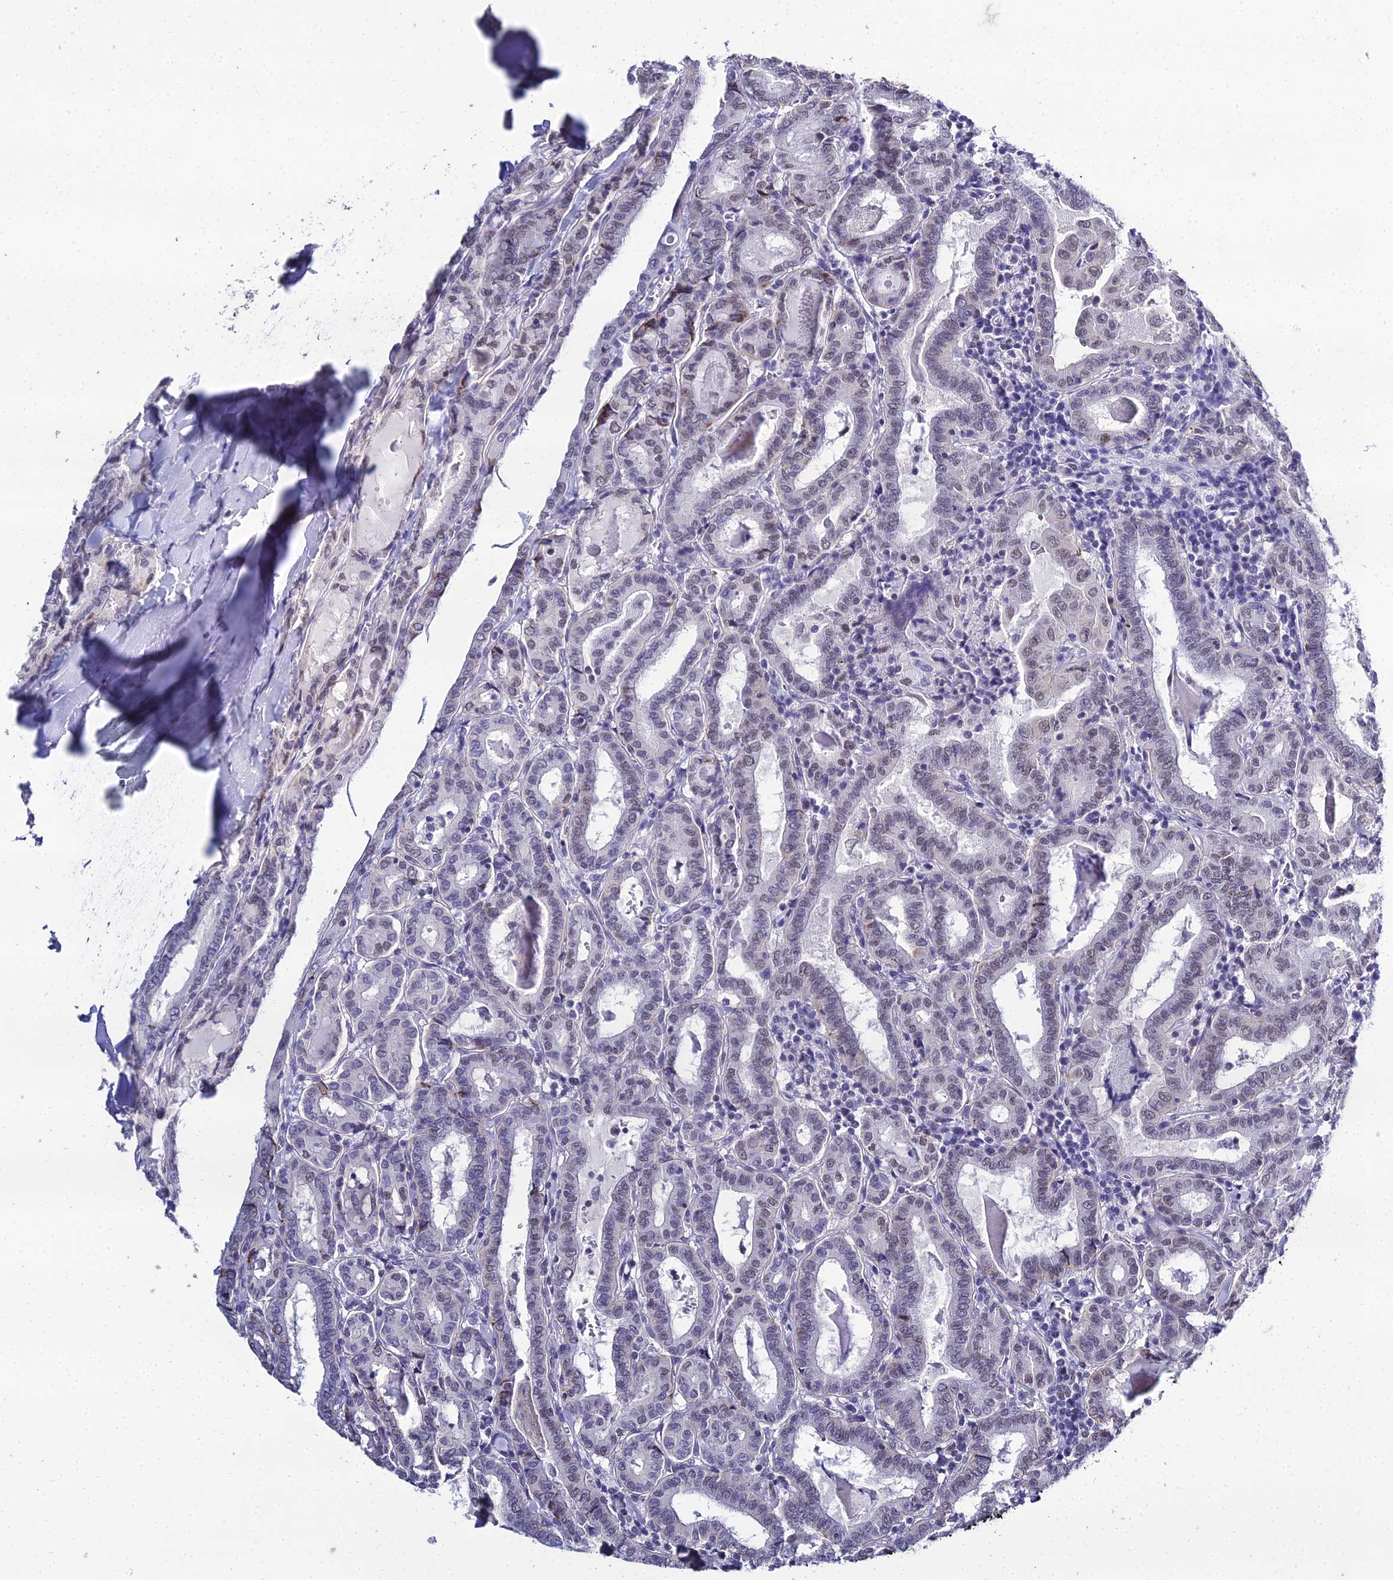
{"staining": {"intensity": "weak", "quantity": "25%-75%", "location": "cytoplasmic/membranous,nuclear"}, "tissue": "thyroid cancer", "cell_type": "Tumor cells", "image_type": "cancer", "snomed": [{"axis": "morphology", "description": "Papillary adenocarcinoma, NOS"}, {"axis": "topography", "description": "Thyroid gland"}], "caption": "Approximately 25%-75% of tumor cells in human thyroid cancer exhibit weak cytoplasmic/membranous and nuclear protein staining as visualized by brown immunohistochemical staining.", "gene": "PPP4R2", "patient": {"sex": "female", "age": 72}}